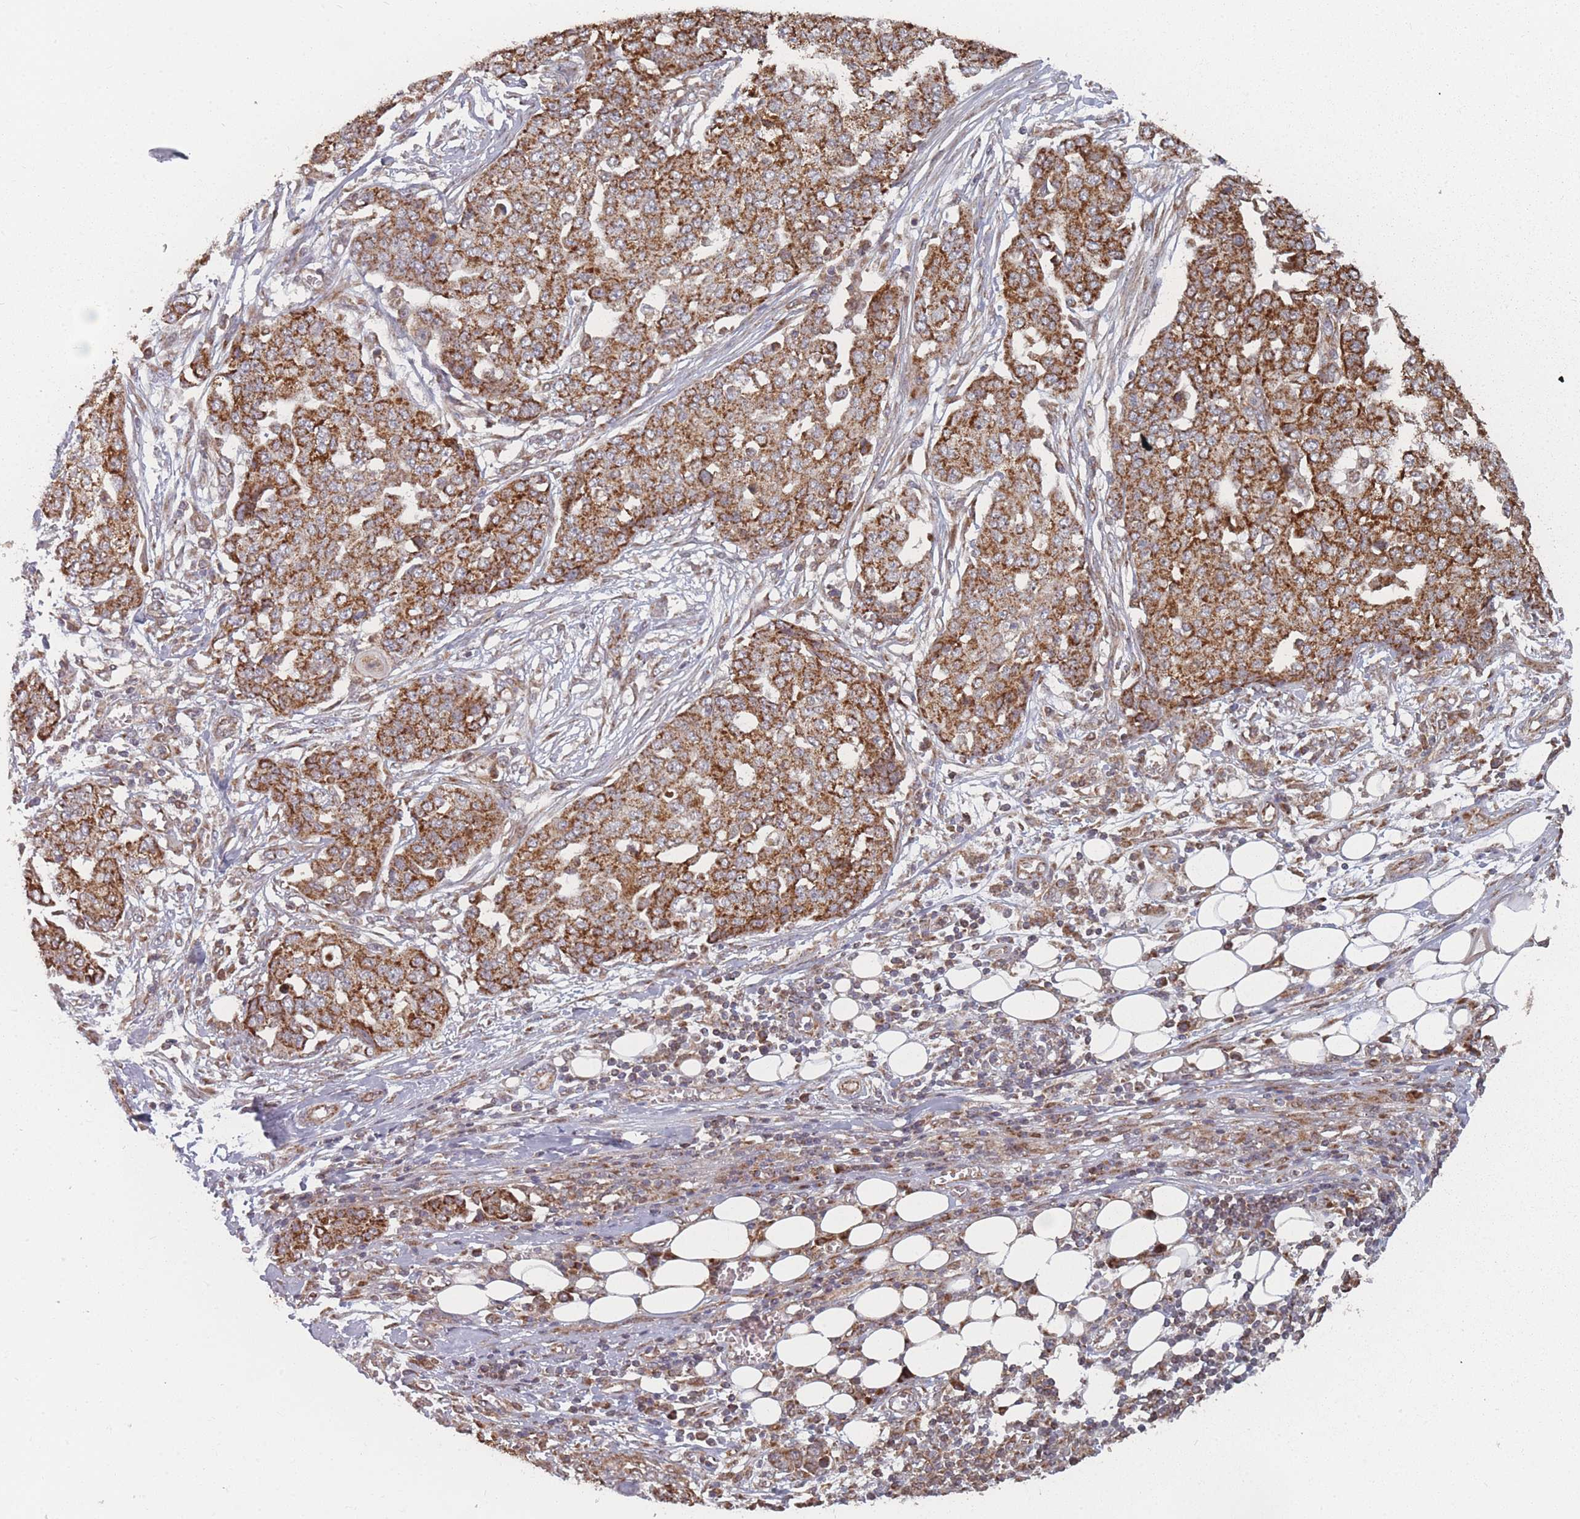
{"staining": {"intensity": "moderate", "quantity": ">75%", "location": "cytoplasmic/membranous"}, "tissue": "ovarian cancer", "cell_type": "Tumor cells", "image_type": "cancer", "snomed": [{"axis": "morphology", "description": "Cystadenocarcinoma, serous, NOS"}, {"axis": "topography", "description": "Soft tissue"}, {"axis": "topography", "description": "Ovary"}], "caption": "Immunohistochemical staining of human ovarian serous cystadenocarcinoma exhibits moderate cytoplasmic/membranous protein expression in approximately >75% of tumor cells.", "gene": "PSMB3", "patient": {"sex": "female", "age": 57}}